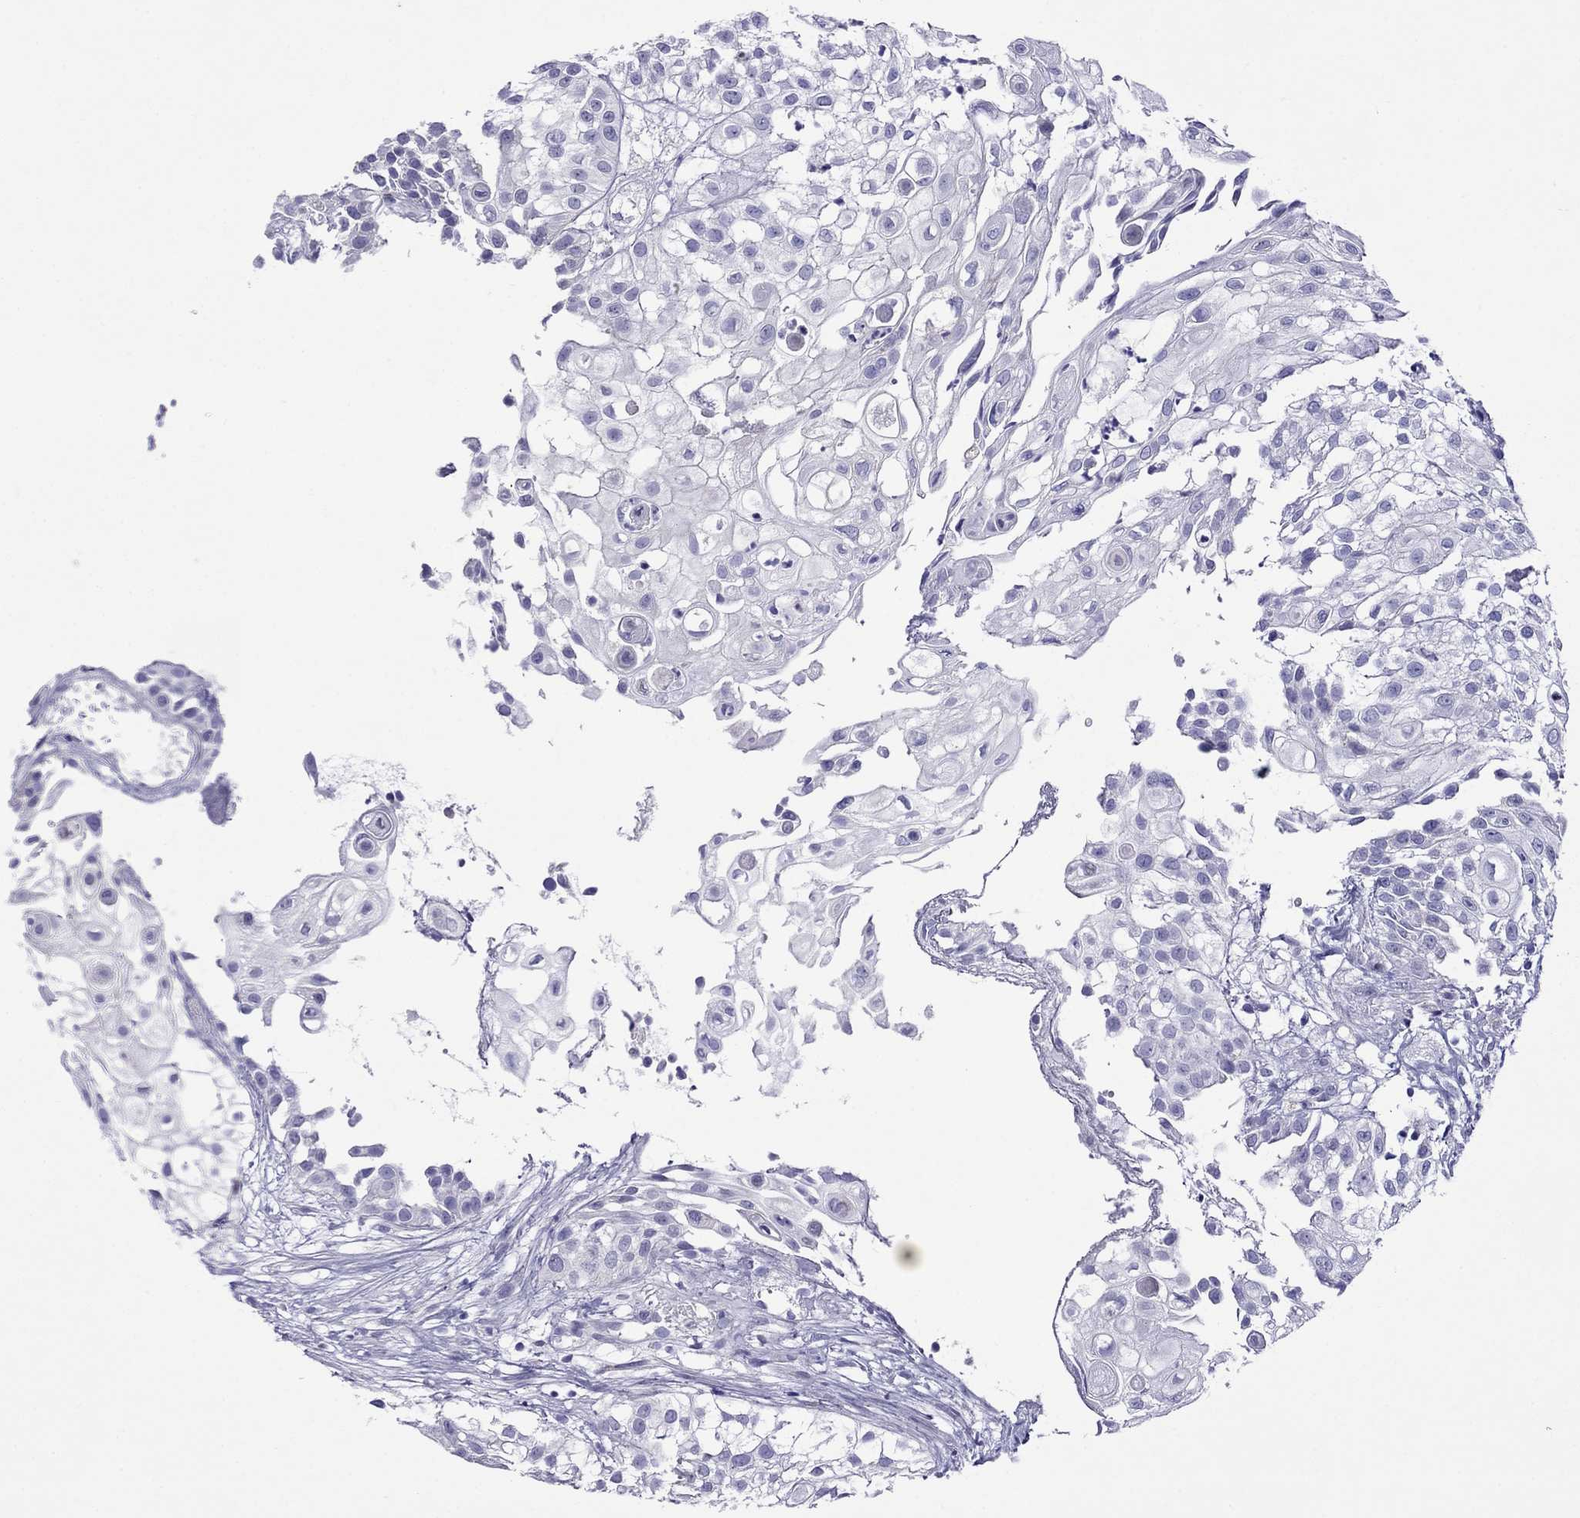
{"staining": {"intensity": "negative", "quantity": "none", "location": "none"}, "tissue": "urothelial cancer", "cell_type": "Tumor cells", "image_type": "cancer", "snomed": [{"axis": "morphology", "description": "Urothelial carcinoma, High grade"}, {"axis": "topography", "description": "Urinary bladder"}], "caption": "Tumor cells show no significant protein staining in urothelial cancer.", "gene": "MPZ", "patient": {"sex": "female", "age": 79}}